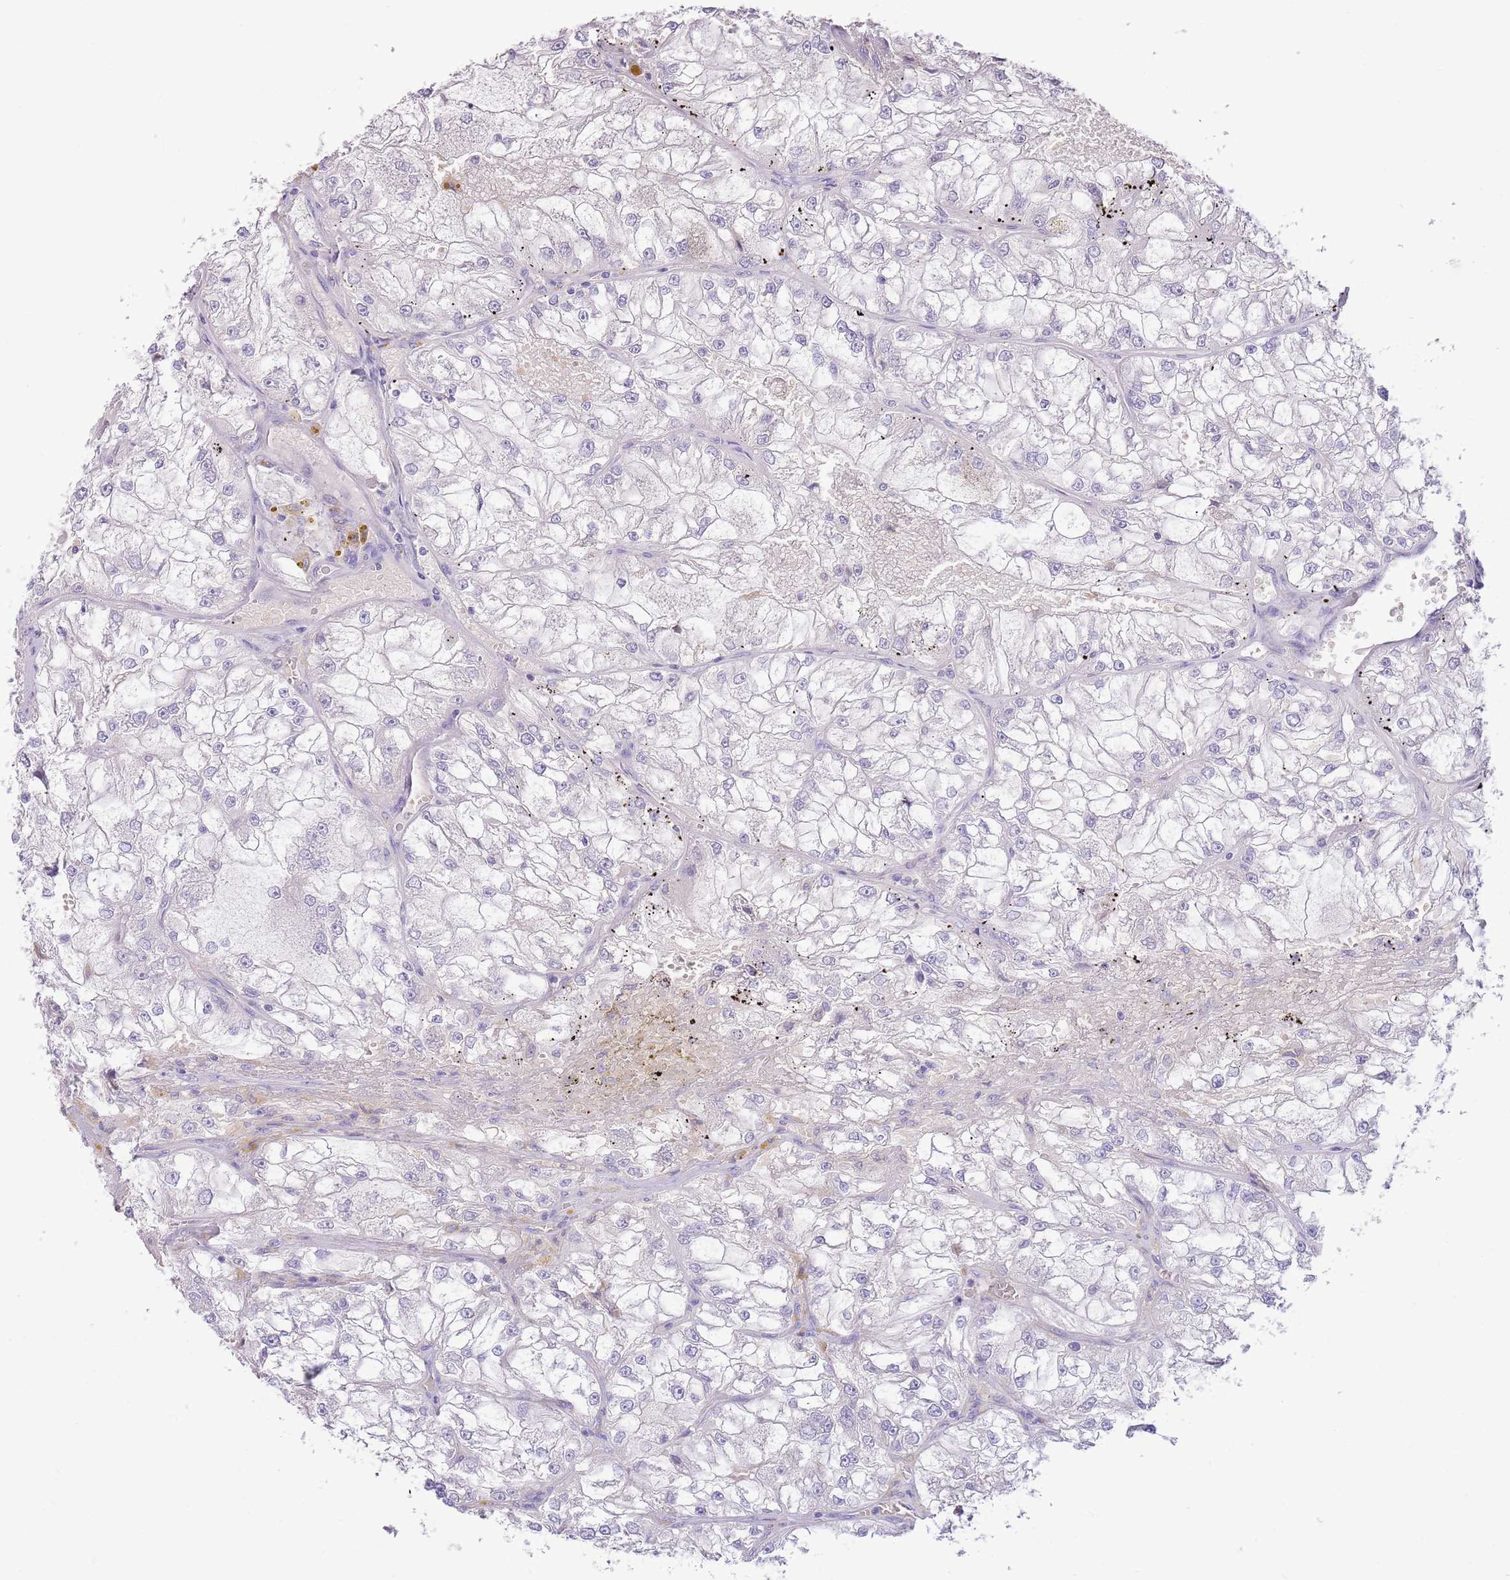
{"staining": {"intensity": "negative", "quantity": "none", "location": "none"}, "tissue": "renal cancer", "cell_type": "Tumor cells", "image_type": "cancer", "snomed": [{"axis": "morphology", "description": "Adenocarcinoma, NOS"}, {"axis": "topography", "description": "Kidney"}], "caption": "DAB immunohistochemical staining of renal cancer demonstrates no significant staining in tumor cells. The staining was performed using DAB (3,3'-diaminobenzidine) to visualize the protein expression in brown, while the nuclei were stained in blue with hematoxylin (Magnification: 20x).", "gene": "TOX2", "patient": {"sex": "female", "age": 72}}